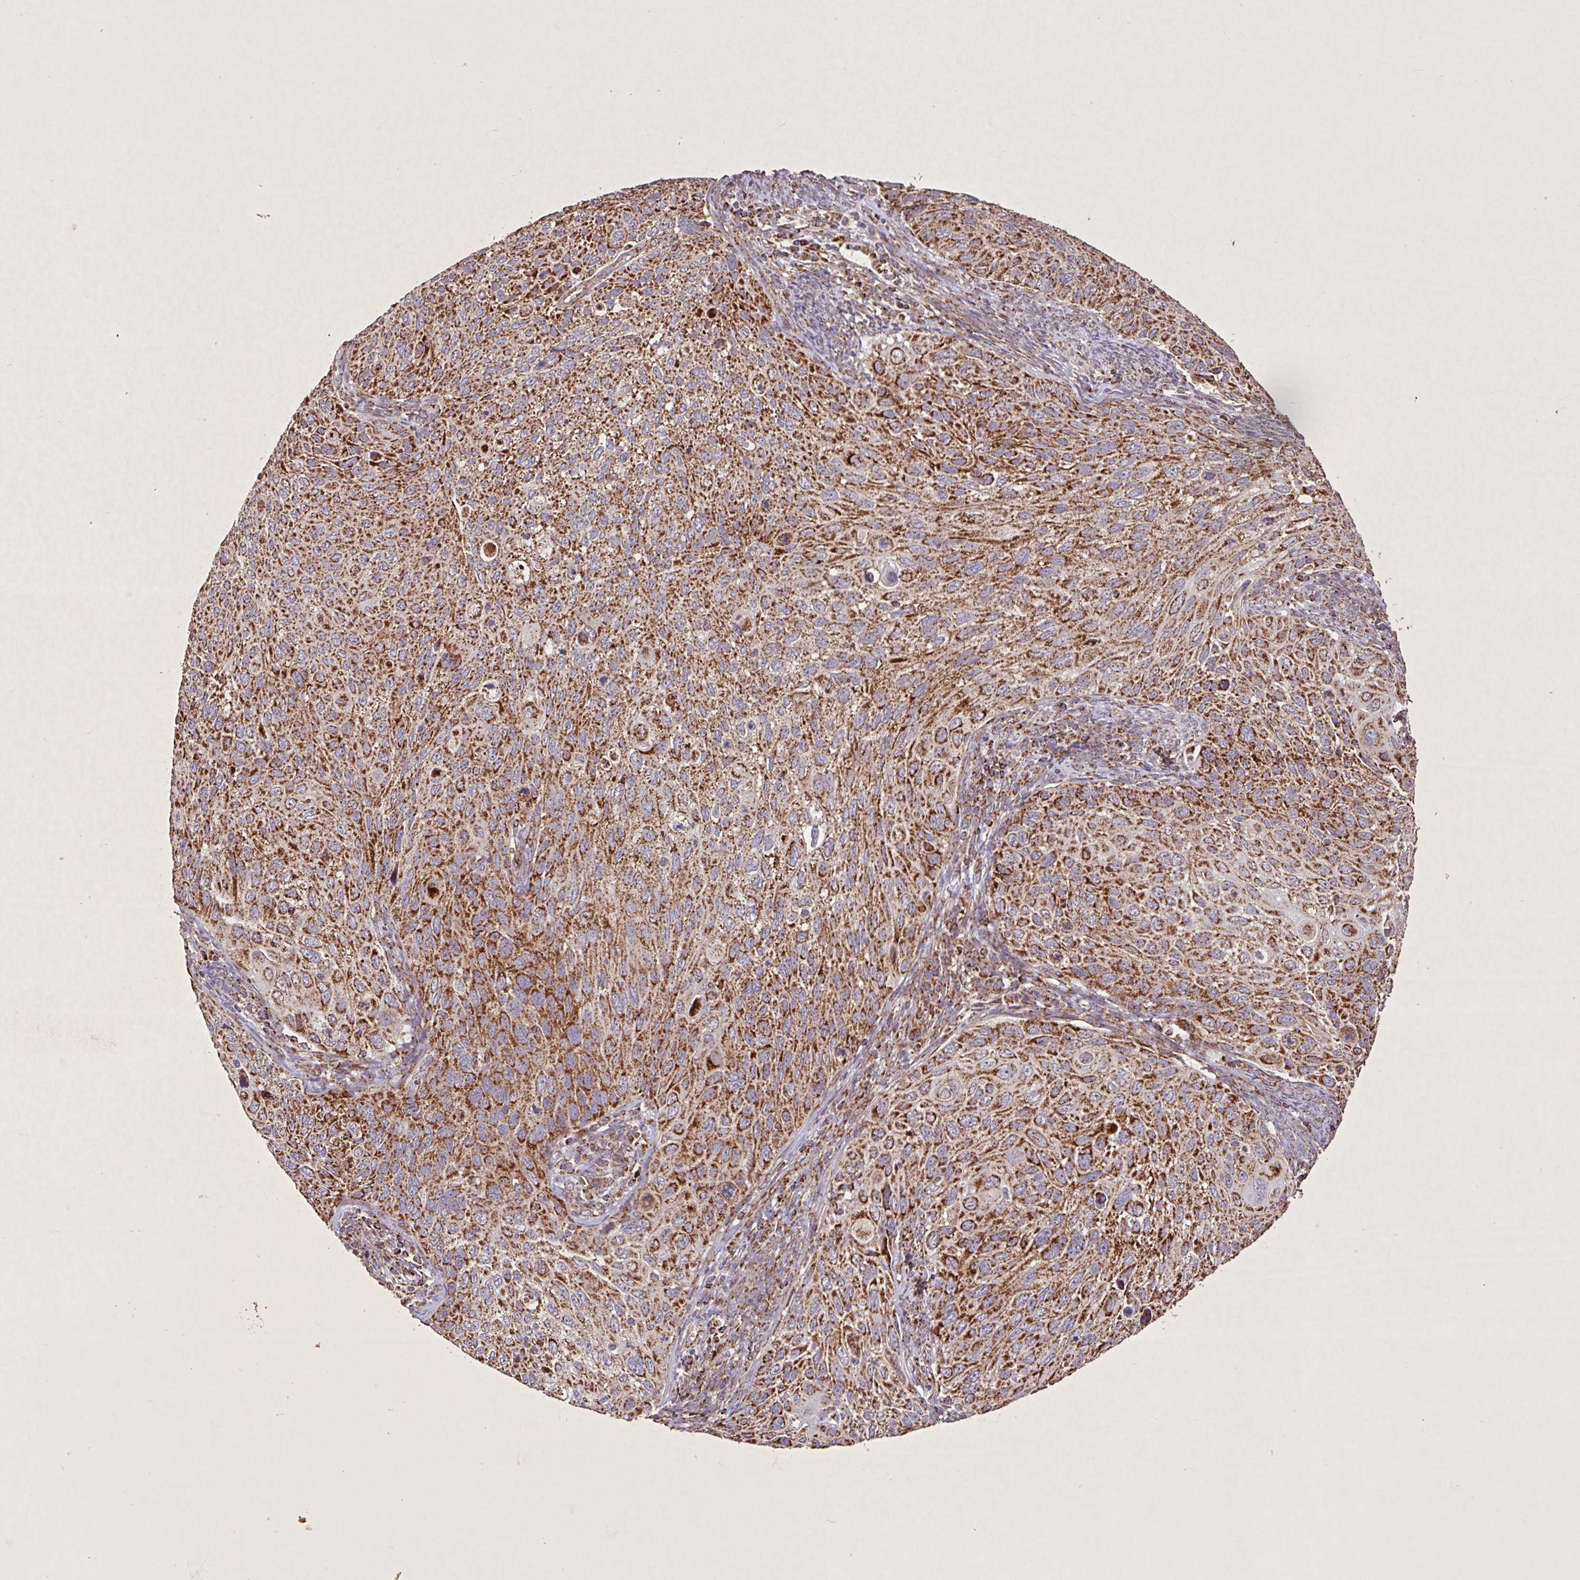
{"staining": {"intensity": "strong", "quantity": ">75%", "location": "cytoplasmic/membranous"}, "tissue": "cervical cancer", "cell_type": "Tumor cells", "image_type": "cancer", "snomed": [{"axis": "morphology", "description": "Squamous cell carcinoma, NOS"}, {"axis": "topography", "description": "Cervix"}], "caption": "Immunohistochemical staining of squamous cell carcinoma (cervical) reveals strong cytoplasmic/membranous protein positivity in approximately >75% of tumor cells.", "gene": "AGK", "patient": {"sex": "female", "age": 70}}